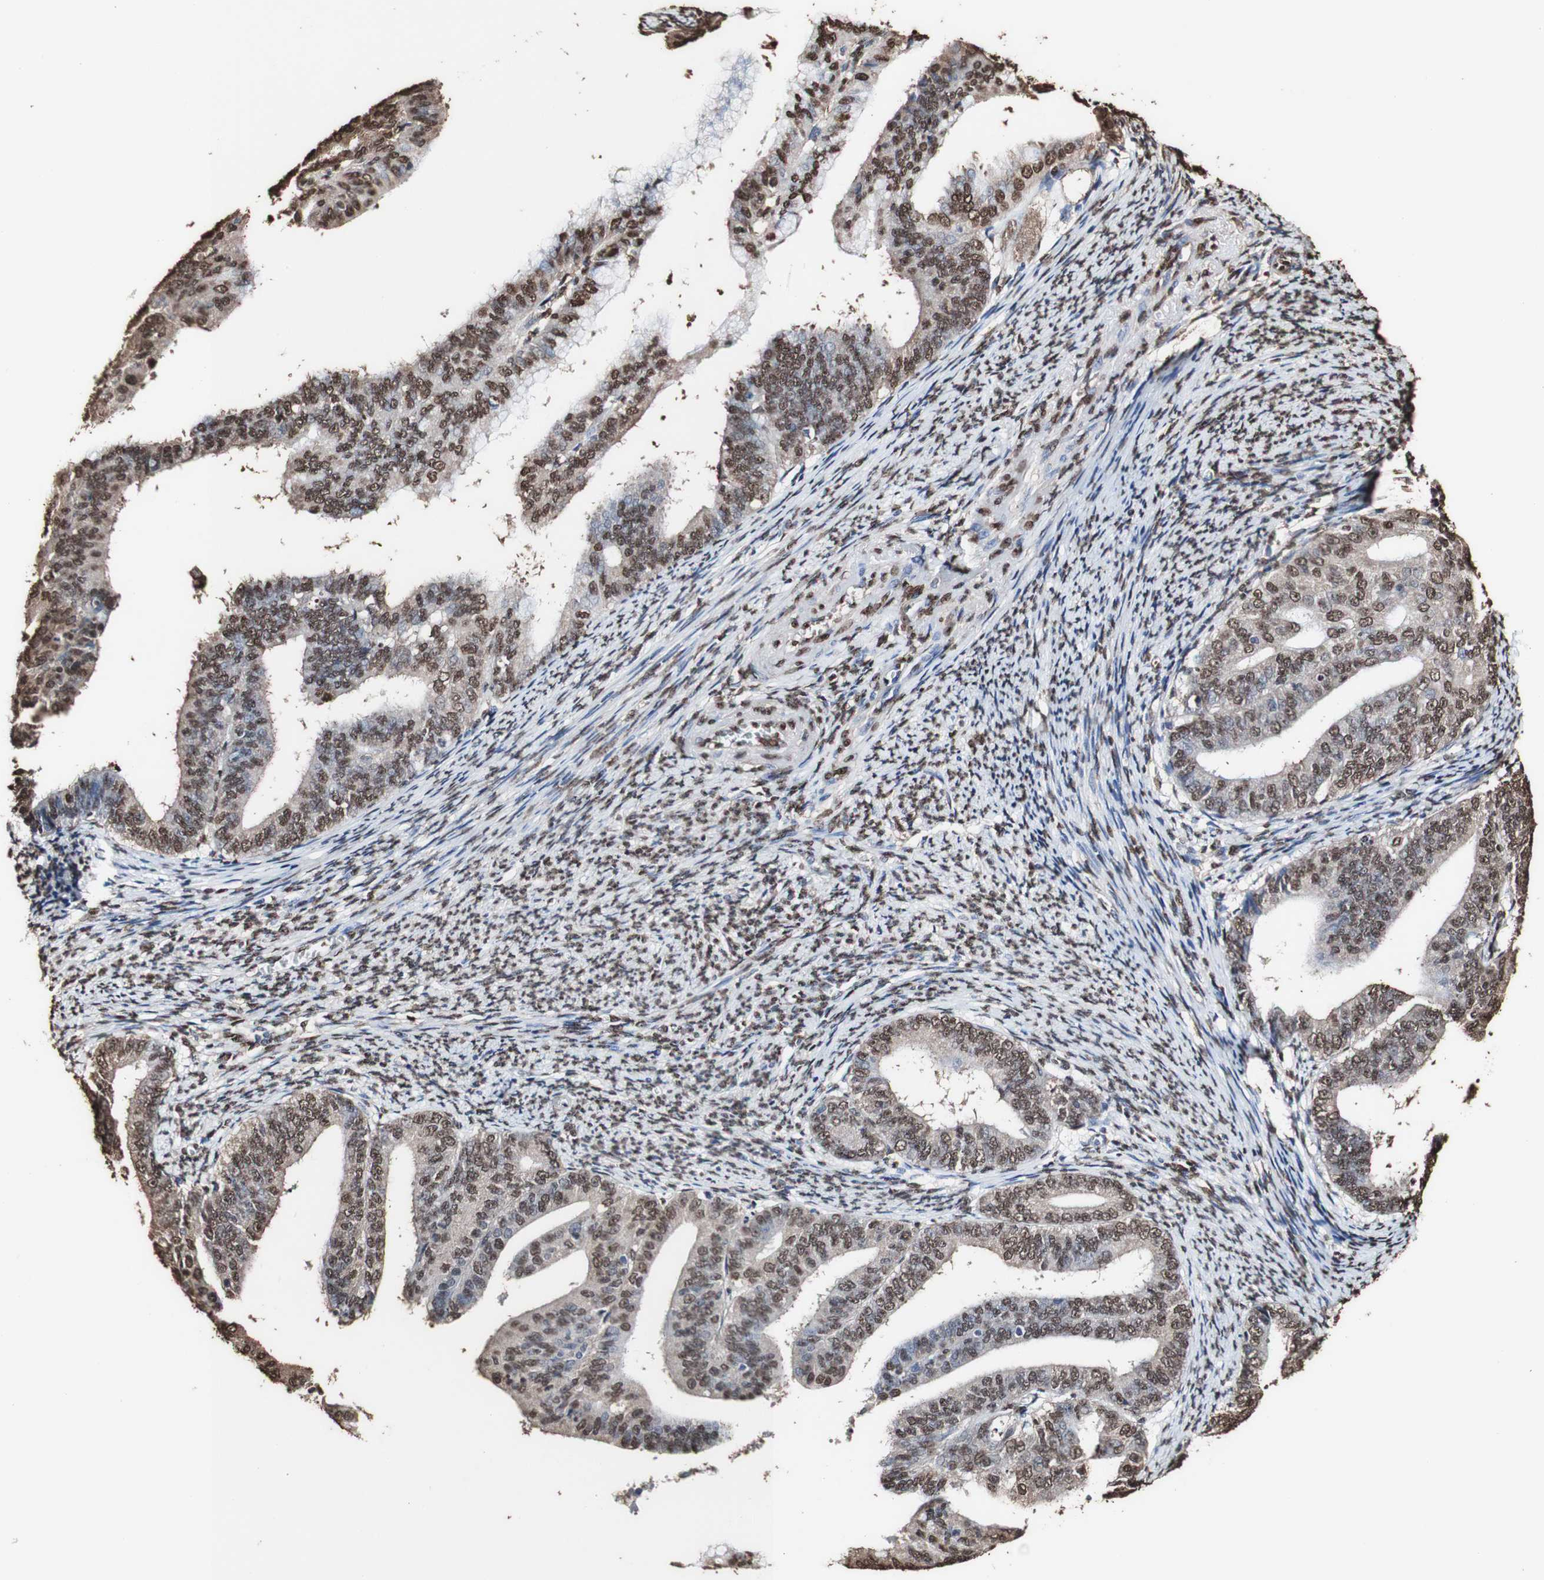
{"staining": {"intensity": "strong", "quantity": "25%-75%", "location": "cytoplasmic/membranous,nuclear"}, "tissue": "endometrial cancer", "cell_type": "Tumor cells", "image_type": "cancer", "snomed": [{"axis": "morphology", "description": "Adenocarcinoma, NOS"}, {"axis": "topography", "description": "Endometrium"}], "caption": "This photomicrograph demonstrates IHC staining of endometrial cancer, with high strong cytoplasmic/membranous and nuclear staining in approximately 25%-75% of tumor cells.", "gene": "PIDD1", "patient": {"sex": "female", "age": 63}}